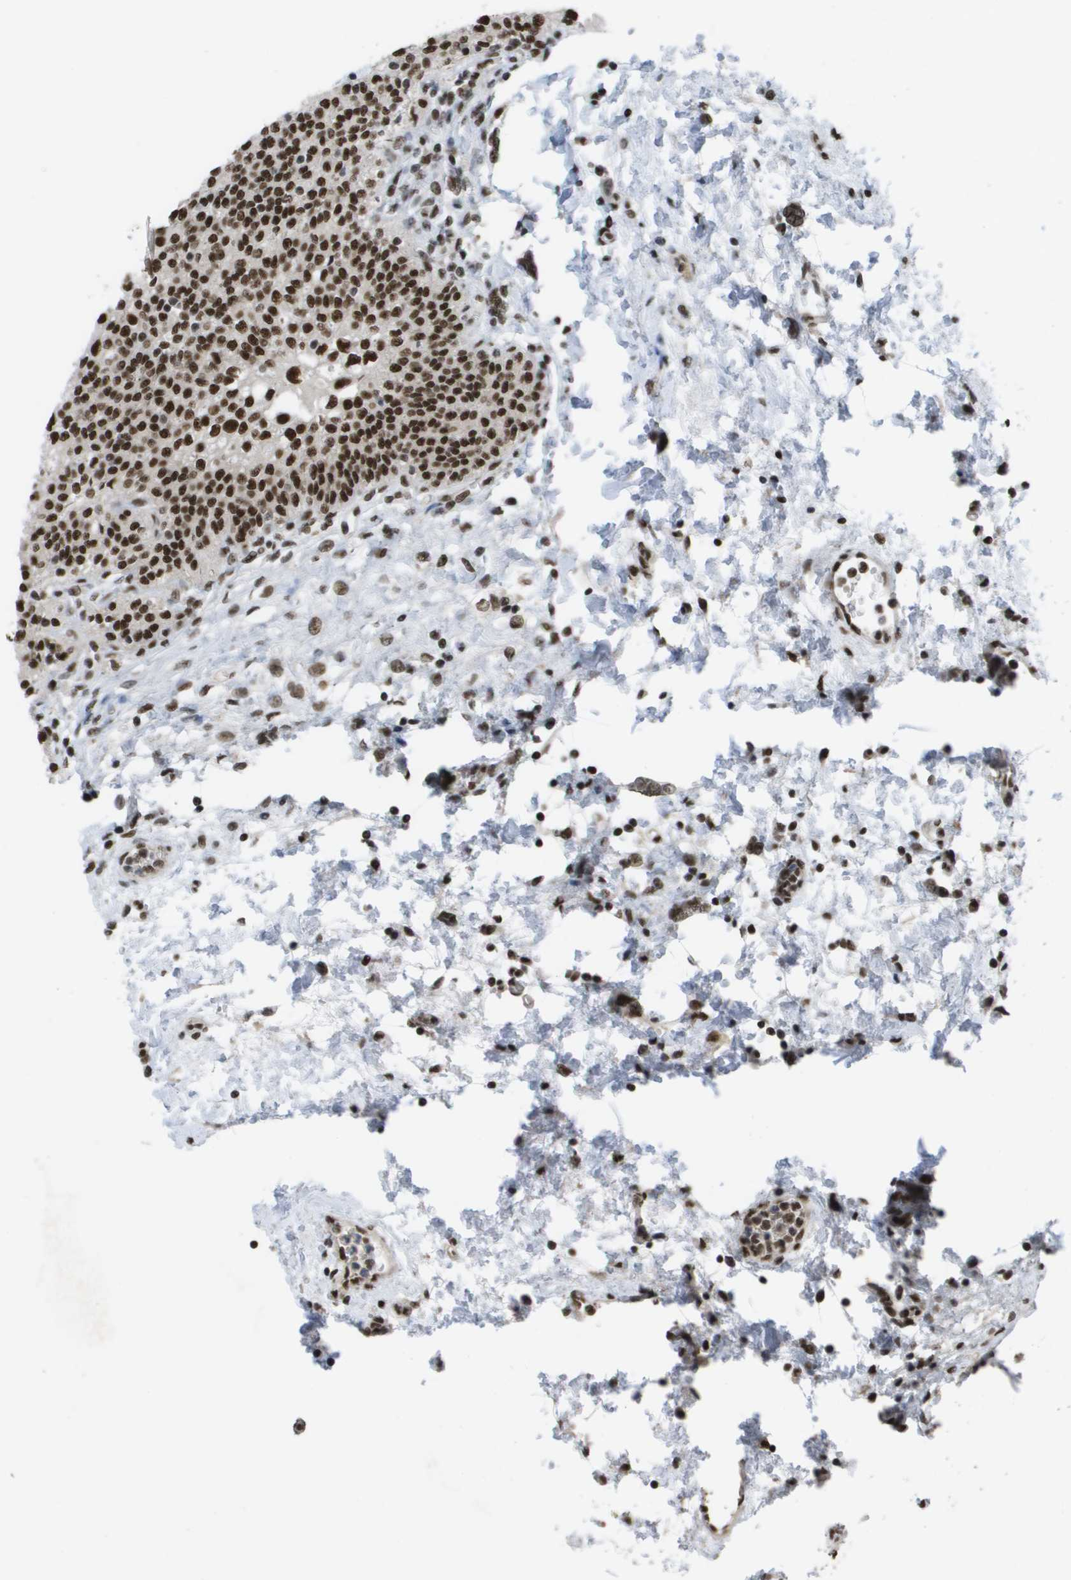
{"staining": {"intensity": "strong", "quantity": ">75%", "location": "nuclear"}, "tissue": "urinary bladder", "cell_type": "Urothelial cells", "image_type": "normal", "snomed": [{"axis": "morphology", "description": "Normal tissue, NOS"}, {"axis": "topography", "description": "Urinary bladder"}], "caption": "Urothelial cells exhibit high levels of strong nuclear positivity in about >75% of cells in benign human urinary bladder. The protein of interest is stained brown, and the nuclei are stained in blue (DAB IHC with brightfield microscopy, high magnification).", "gene": "CDT1", "patient": {"sex": "male", "age": 55}}